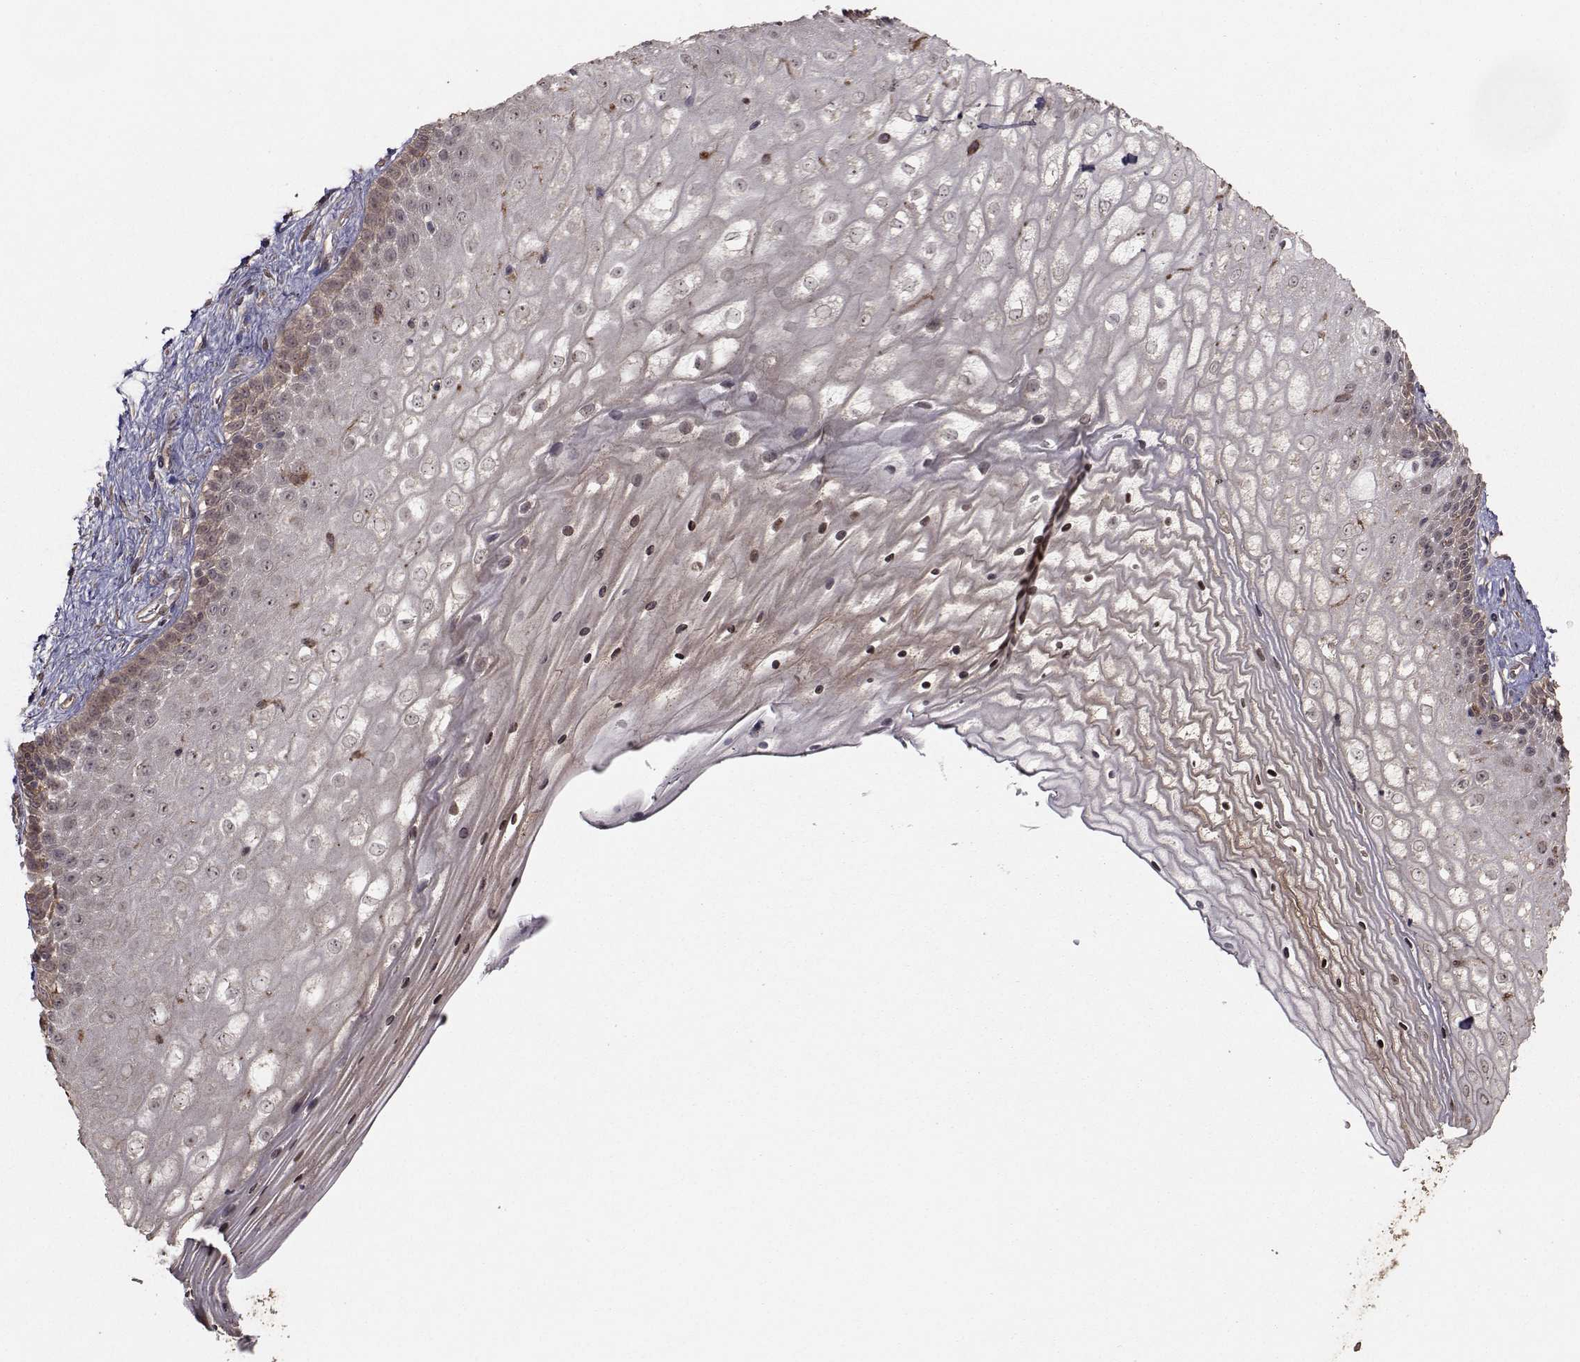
{"staining": {"intensity": "negative", "quantity": "none", "location": "none"}, "tissue": "vagina", "cell_type": "Squamous epithelial cells", "image_type": "normal", "snomed": [{"axis": "morphology", "description": "Normal tissue, NOS"}, {"axis": "topography", "description": "Vagina"}], "caption": "The histopathology image exhibits no staining of squamous epithelial cells in normal vagina.", "gene": "TRIP10", "patient": {"sex": "female", "age": 47}}